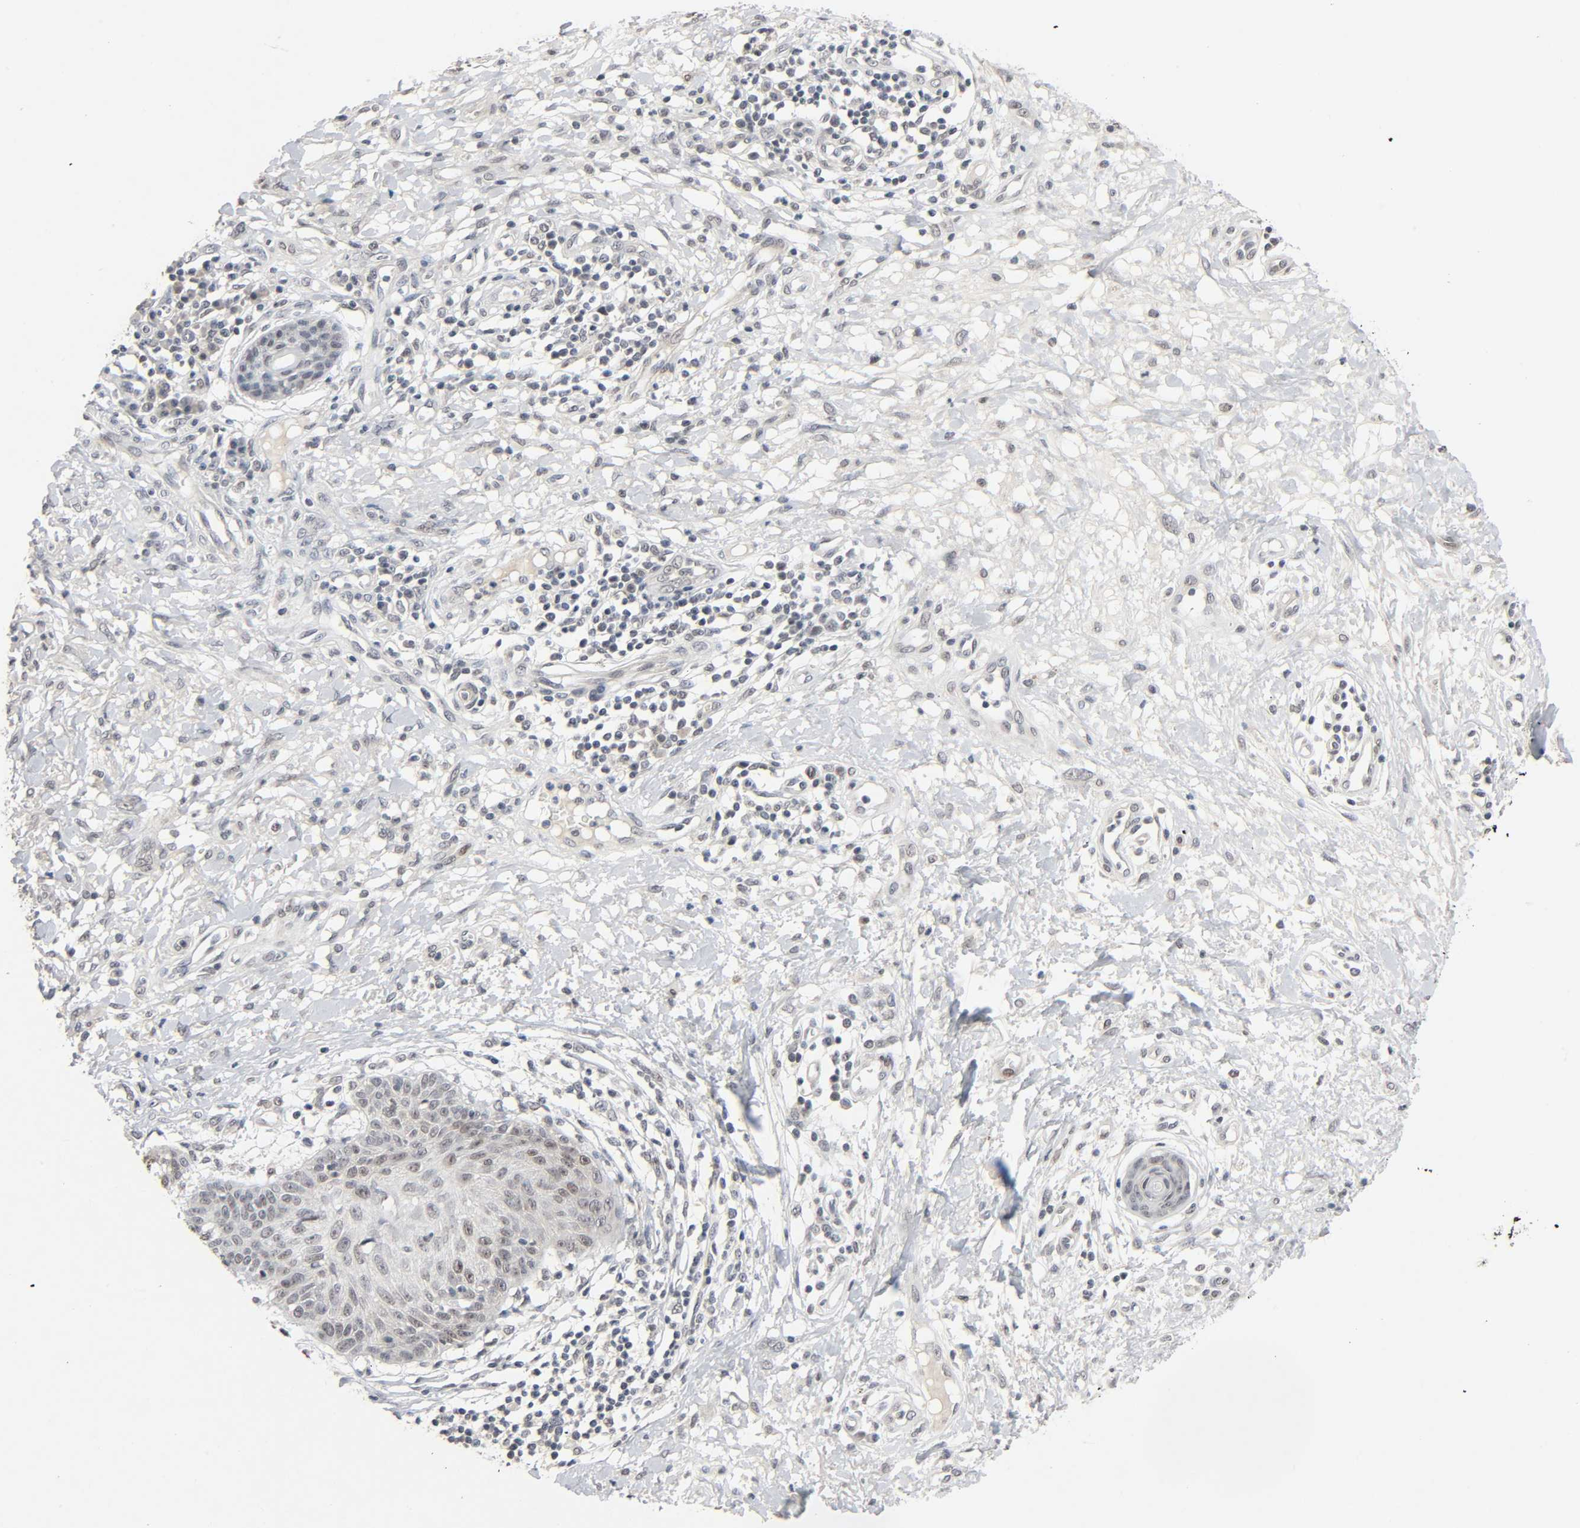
{"staining": {"intensity": "weak", "quantity": "<25%", "location": "nuclear"}, "tissue": "skin cancer", "cell_type": "Tumor cells", "image_type": "cancer", "snomed": [{"axis": "morphology", "description": "Squamous cell carcinoma, NOS"}, {"axis": "topography", "description": "Skin"}], "caption": "DAB (3,3'-diaminobenzidine) immunohistochemical staining of skin cancer (squamous cell carcinoma) demonstrates no significant positivity in tumor cells.", "gene": "MAPKAPK5", "patient": {"sex": "female", "age": 78}}